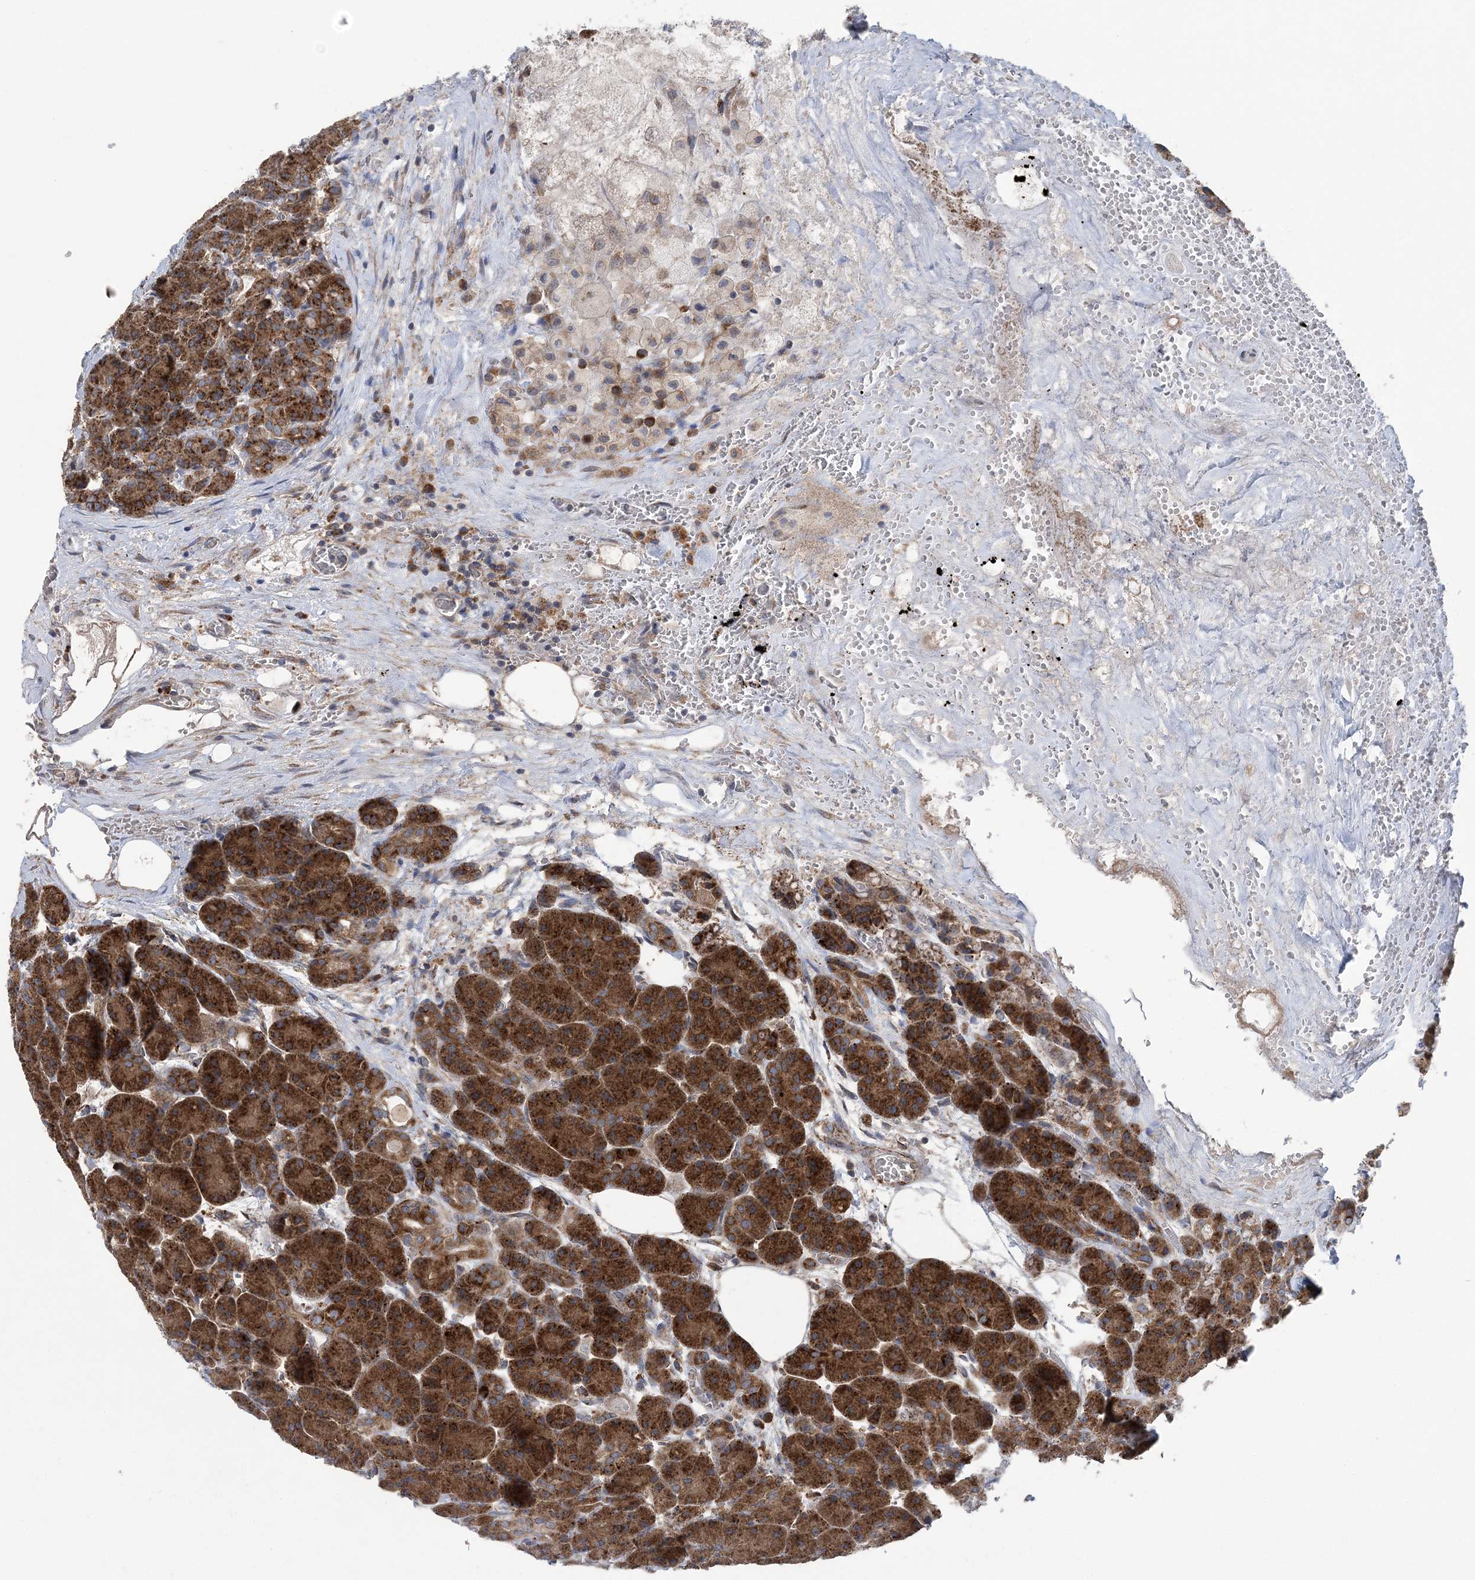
{"staining": {"intensity": "strong", "quantity": ">75%", "location": "cytoplasmic/membranous"}, "tissue": "pancreas", "cell_type": "Exocrine glandular cells", "image_type": "normal", "snomed": [{"axis": "morphology", "description": "Normal tissue, NOS"}, {"axis": "topography", "description": "Pancreas"}], "caption": "Benign pancreas exhibits strong cytoplasmic/membranous expression in approximately >75% of exocrine glandular cells, visualized by immunohistochemistry.", "gene": "COPE", "patient": {"sex": "male", "age": 63}}